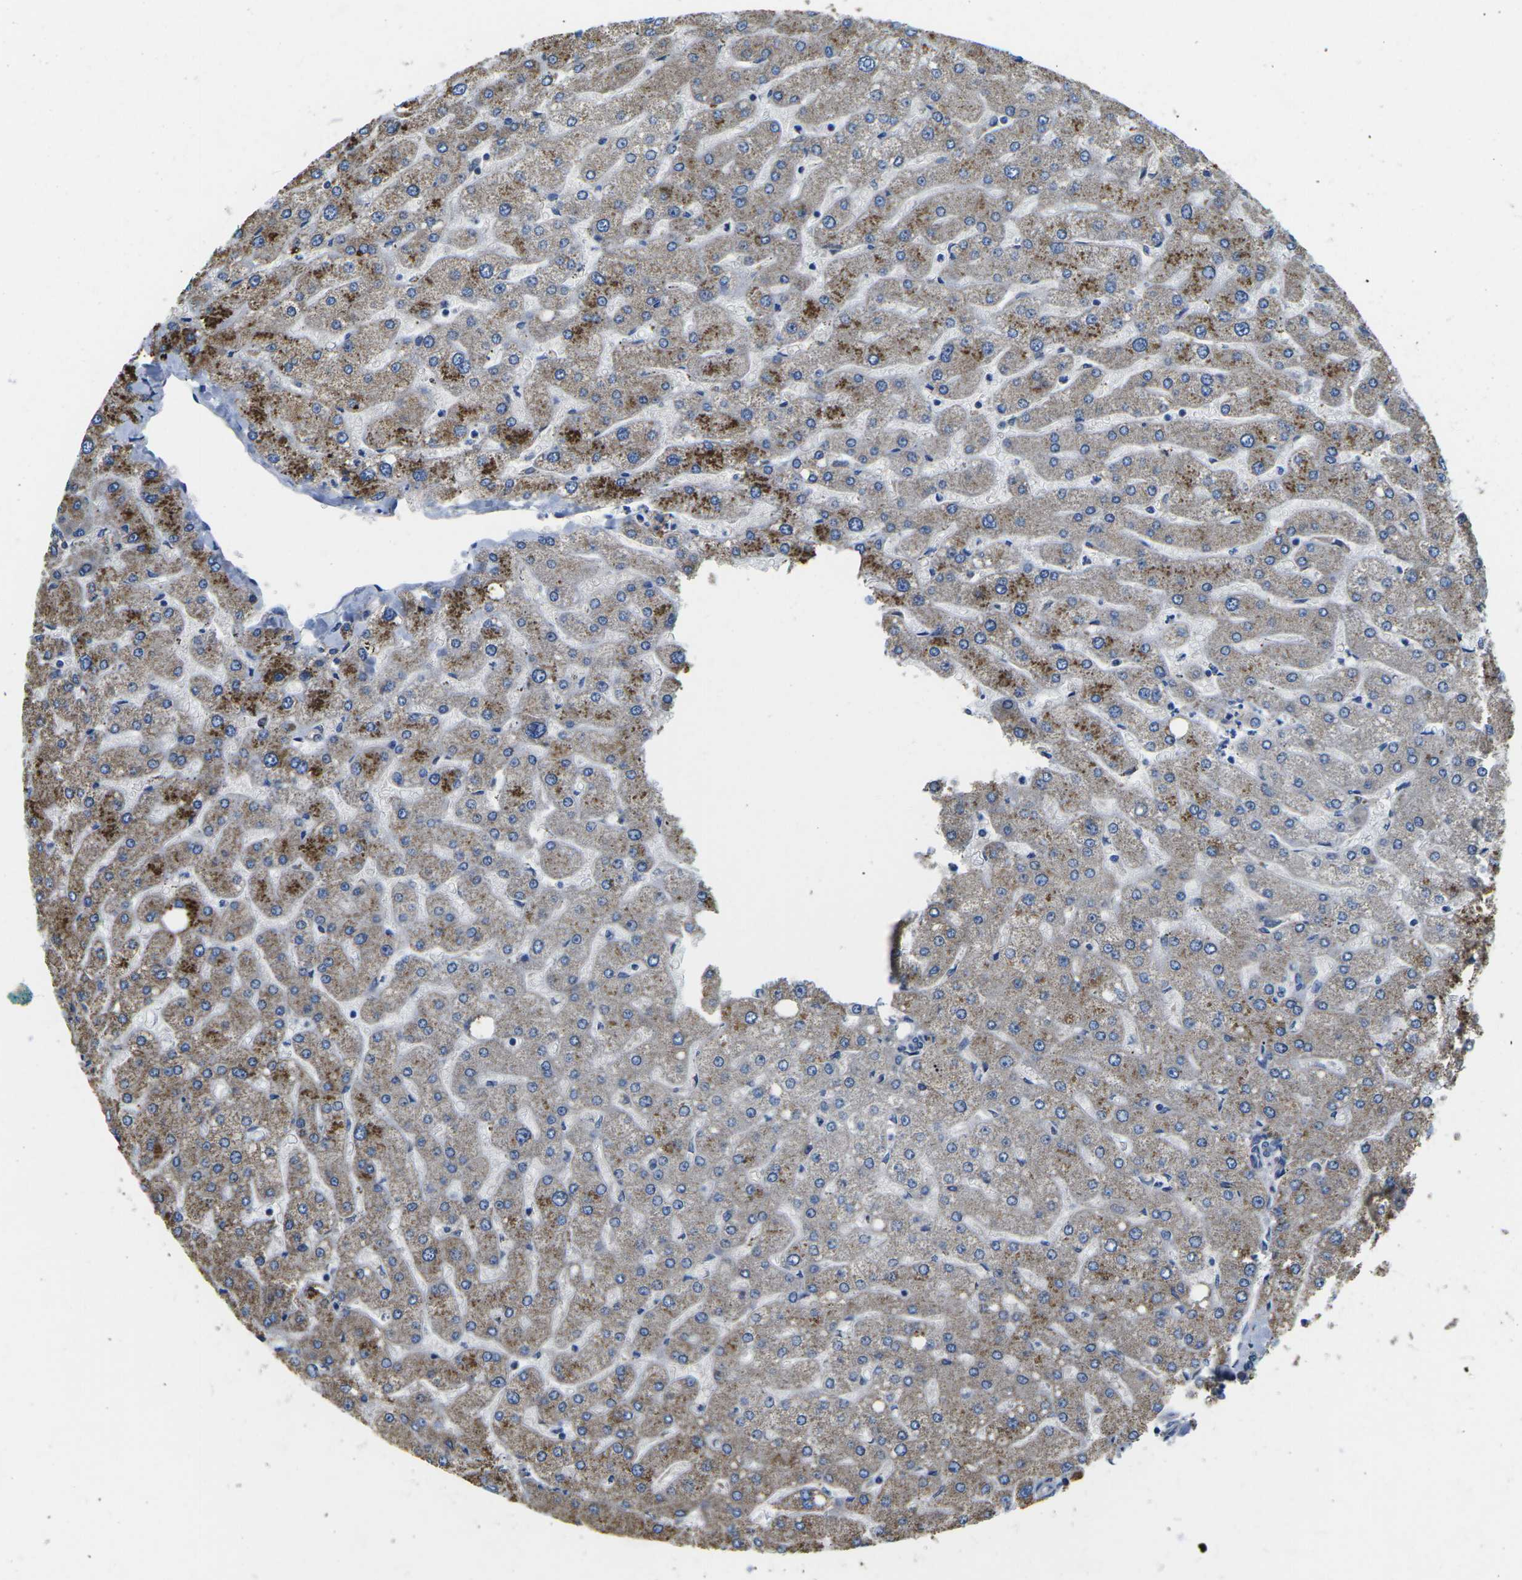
{"staining": {"intensity": "negative", "quantity": "none", "location": "none"}, "tissue": "liver", "cell_type": "Cholangiocytes", "image_type": "normal", "snomed": [{"axis": "morphology", "description": "Normal tissue, NOS"}, {"axis": "topography", "description": "Liver"}], "caption": "Image shows no protein positivity in cholangiocytes of normal liver.", "gene": "TMEFF2", "patient": {"sex": "male", "age": 55}}